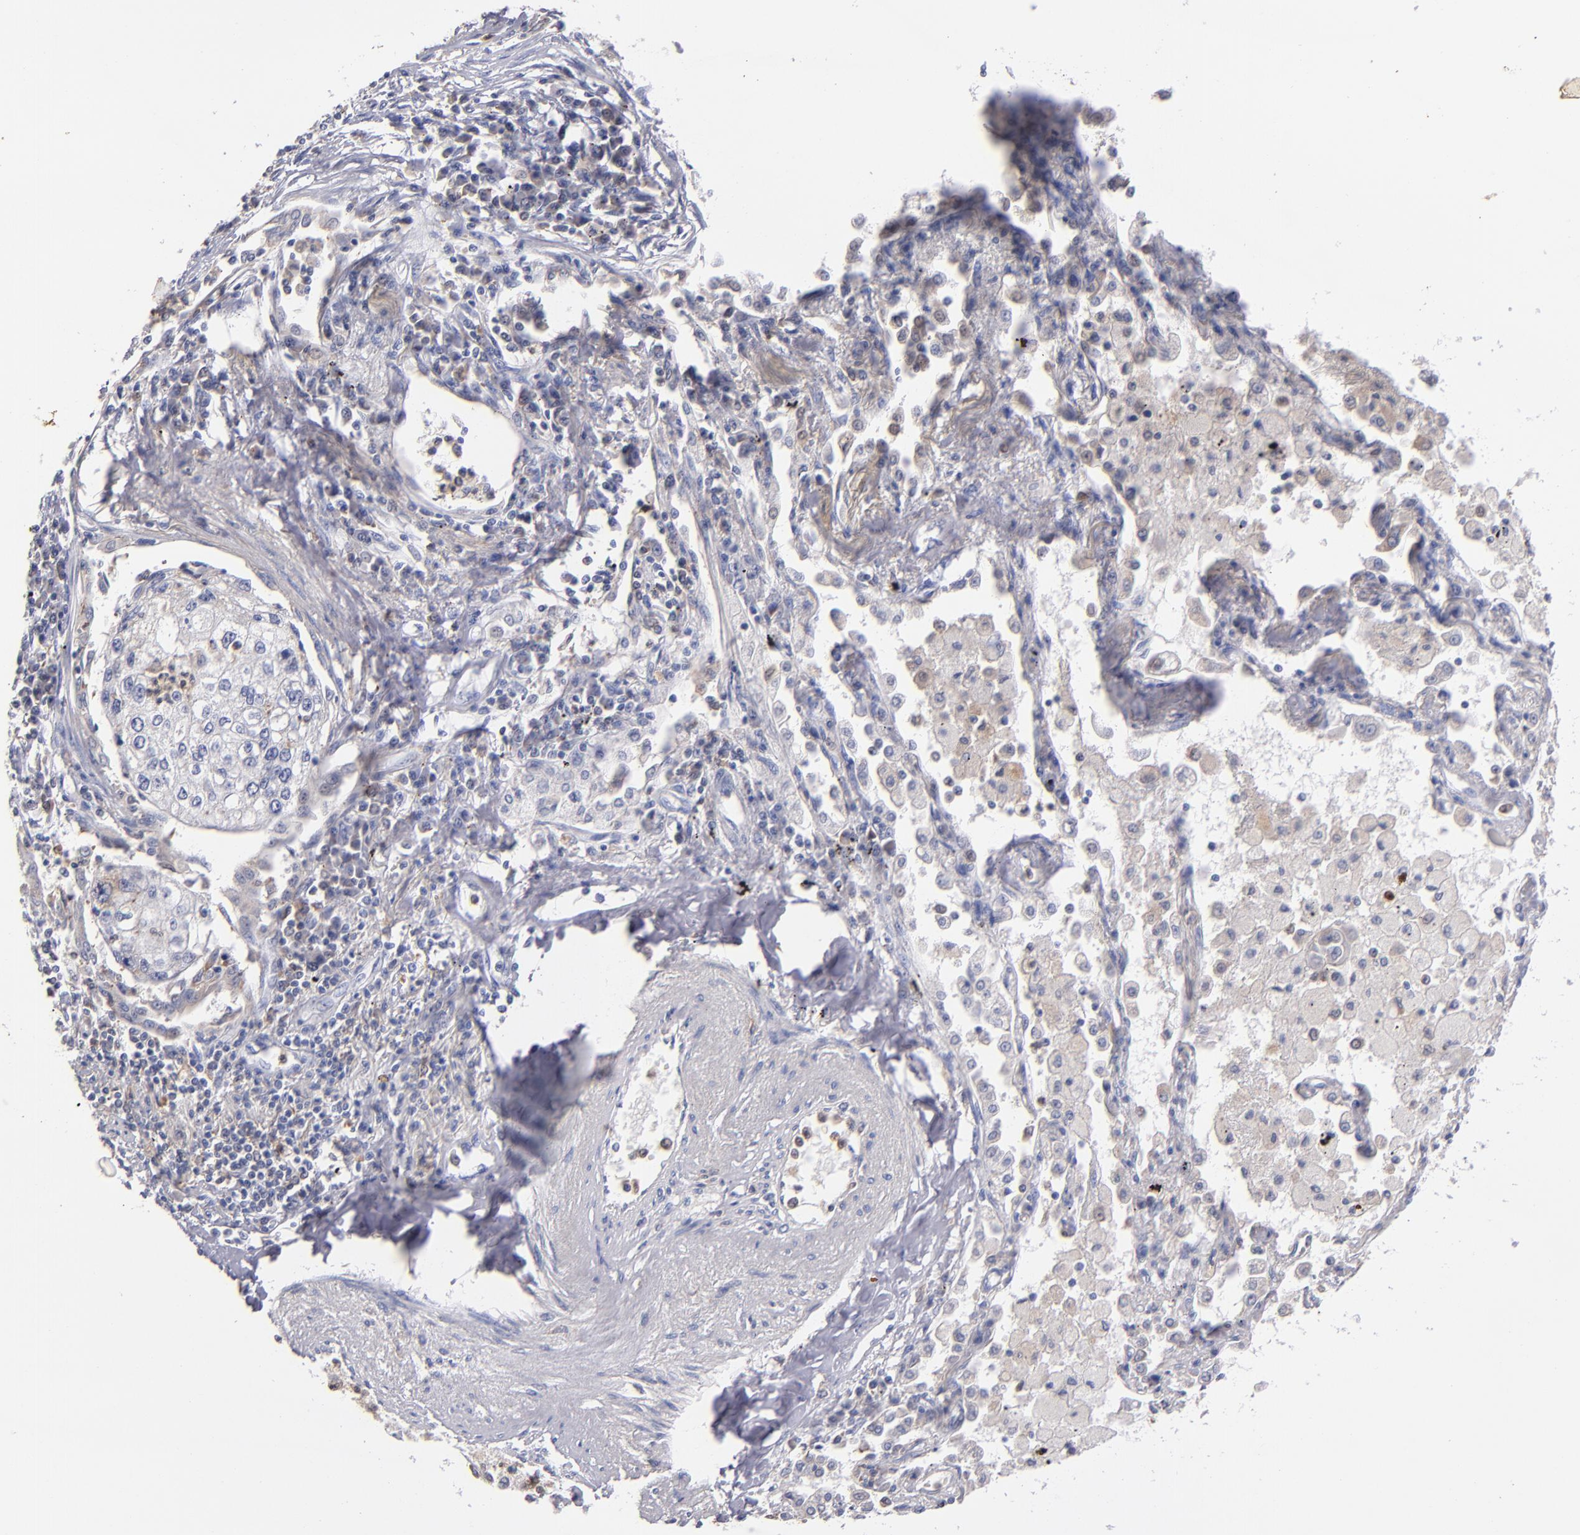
{"staining": {"intensity": "weak", "quantity": "<25%", "location": "cytoplasmic/membranous"}, "tissue": "lung cancer", "cell_type": "Tumor cells", "image_type": "cancer", "snomed": [{"axis": "morphology", "description": "Squamous cell carcinoma, NOS"}, {"axis": "topography", "description": "Lung"}], "caption": "Tumor cells show no significant protein positivity in lung cancer (squamous cell carcinoma).", "gene": "PRKCD", "patient": {"sex": "male", "age": 75}}